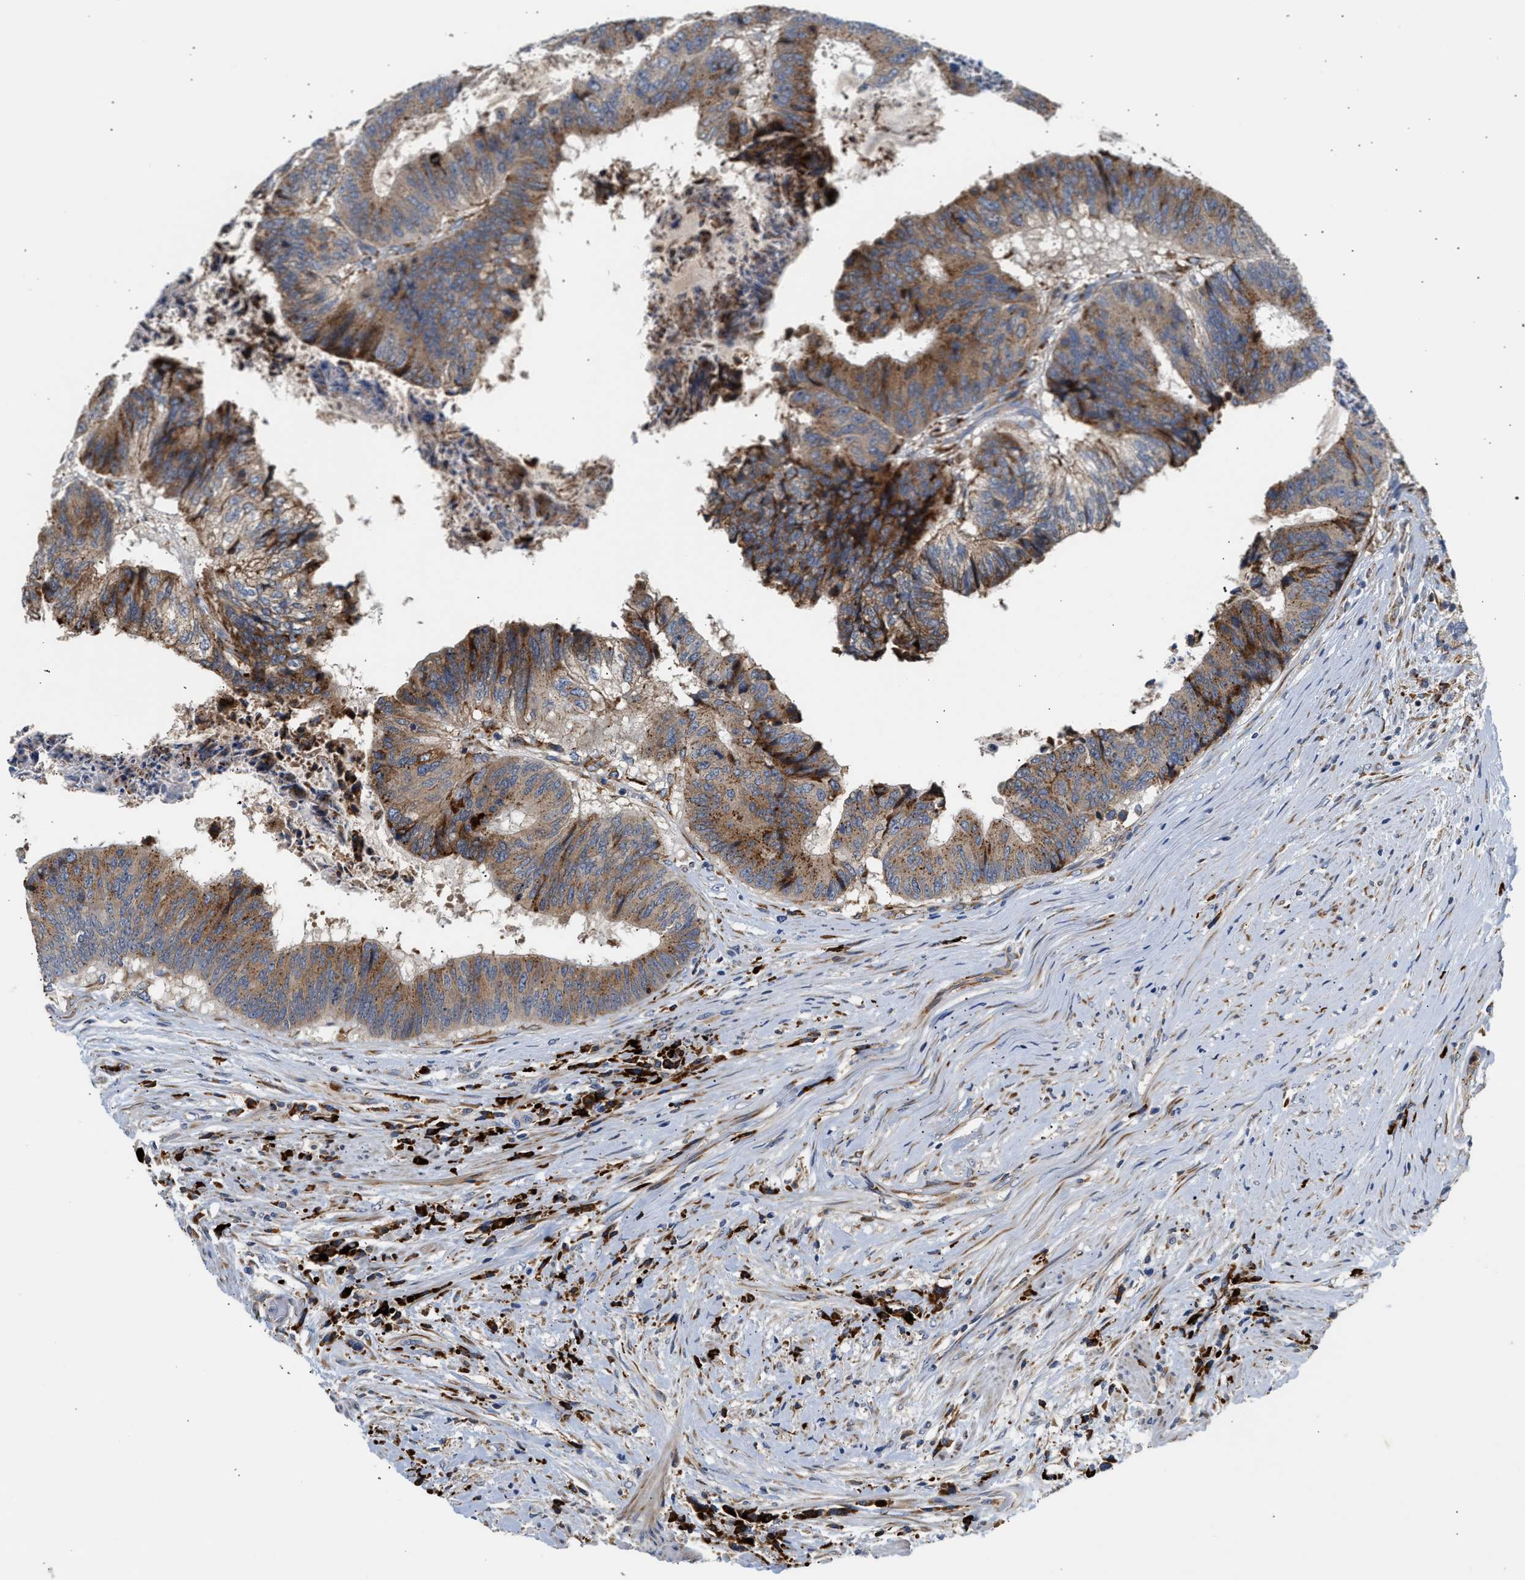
{"staining": {"intensity": "moderate", "quantity": ">75%", "location": "cytoplasmic/membranous"}, "tissue": "colorectal cancer", "cell_type": "Tumor cells", "image_type": "cancer", "snomed": [{"axis": "morphology", "description": "Adenocarcinoma, NOS"}, {"axis": "topography", "description": "Rectum"}], "caption": "DAB immunohistochemical staining of human colorectal adenocarcinoma exhibits moderate cytoplasmic/membranous protein positivity in about >75% of tumor cells.", "gene": "AMZ1", "patient": {"sex": "male", "age": 72}}